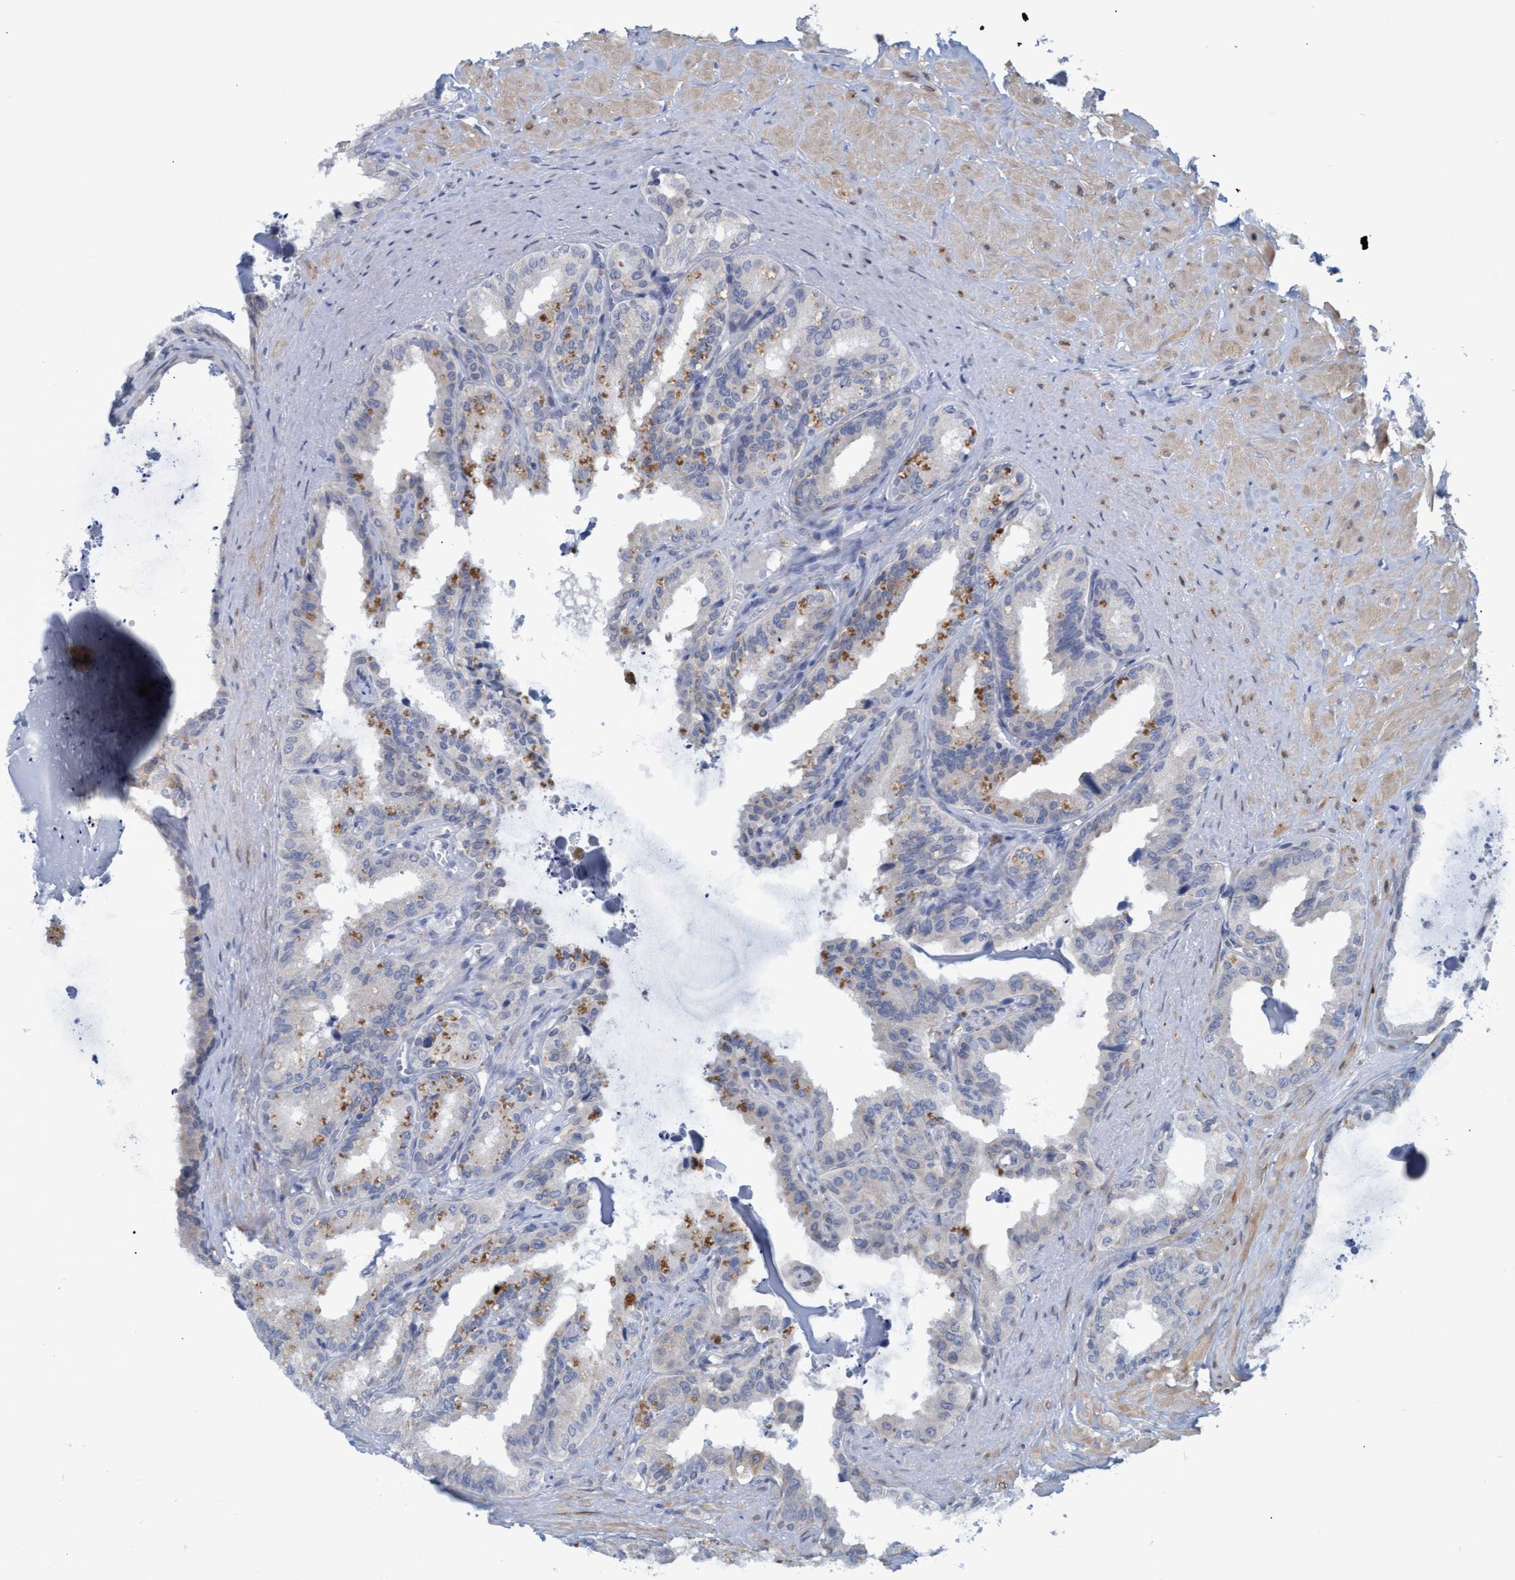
{"staining": {"intensity": "moderate", "quantity": "<25%", "location": "cytoplasmic/membranous"}, "tissue": "seminal vesicle", "cell_type": "Glandular cells", "image_type": "normal", "snomed": [{"axis": "morphology", "description": "Normal tissue, NOS"}, {"axis": "topography", "description": "Seminal veicle"}], "caption": "A brown stain highlights moderate cytoplasmic/membranous staining of a protein in glandular cells of normal human seminal vesicle.", "gene": "SSTR3", "patient": {"sex": "male", "age": 64}}